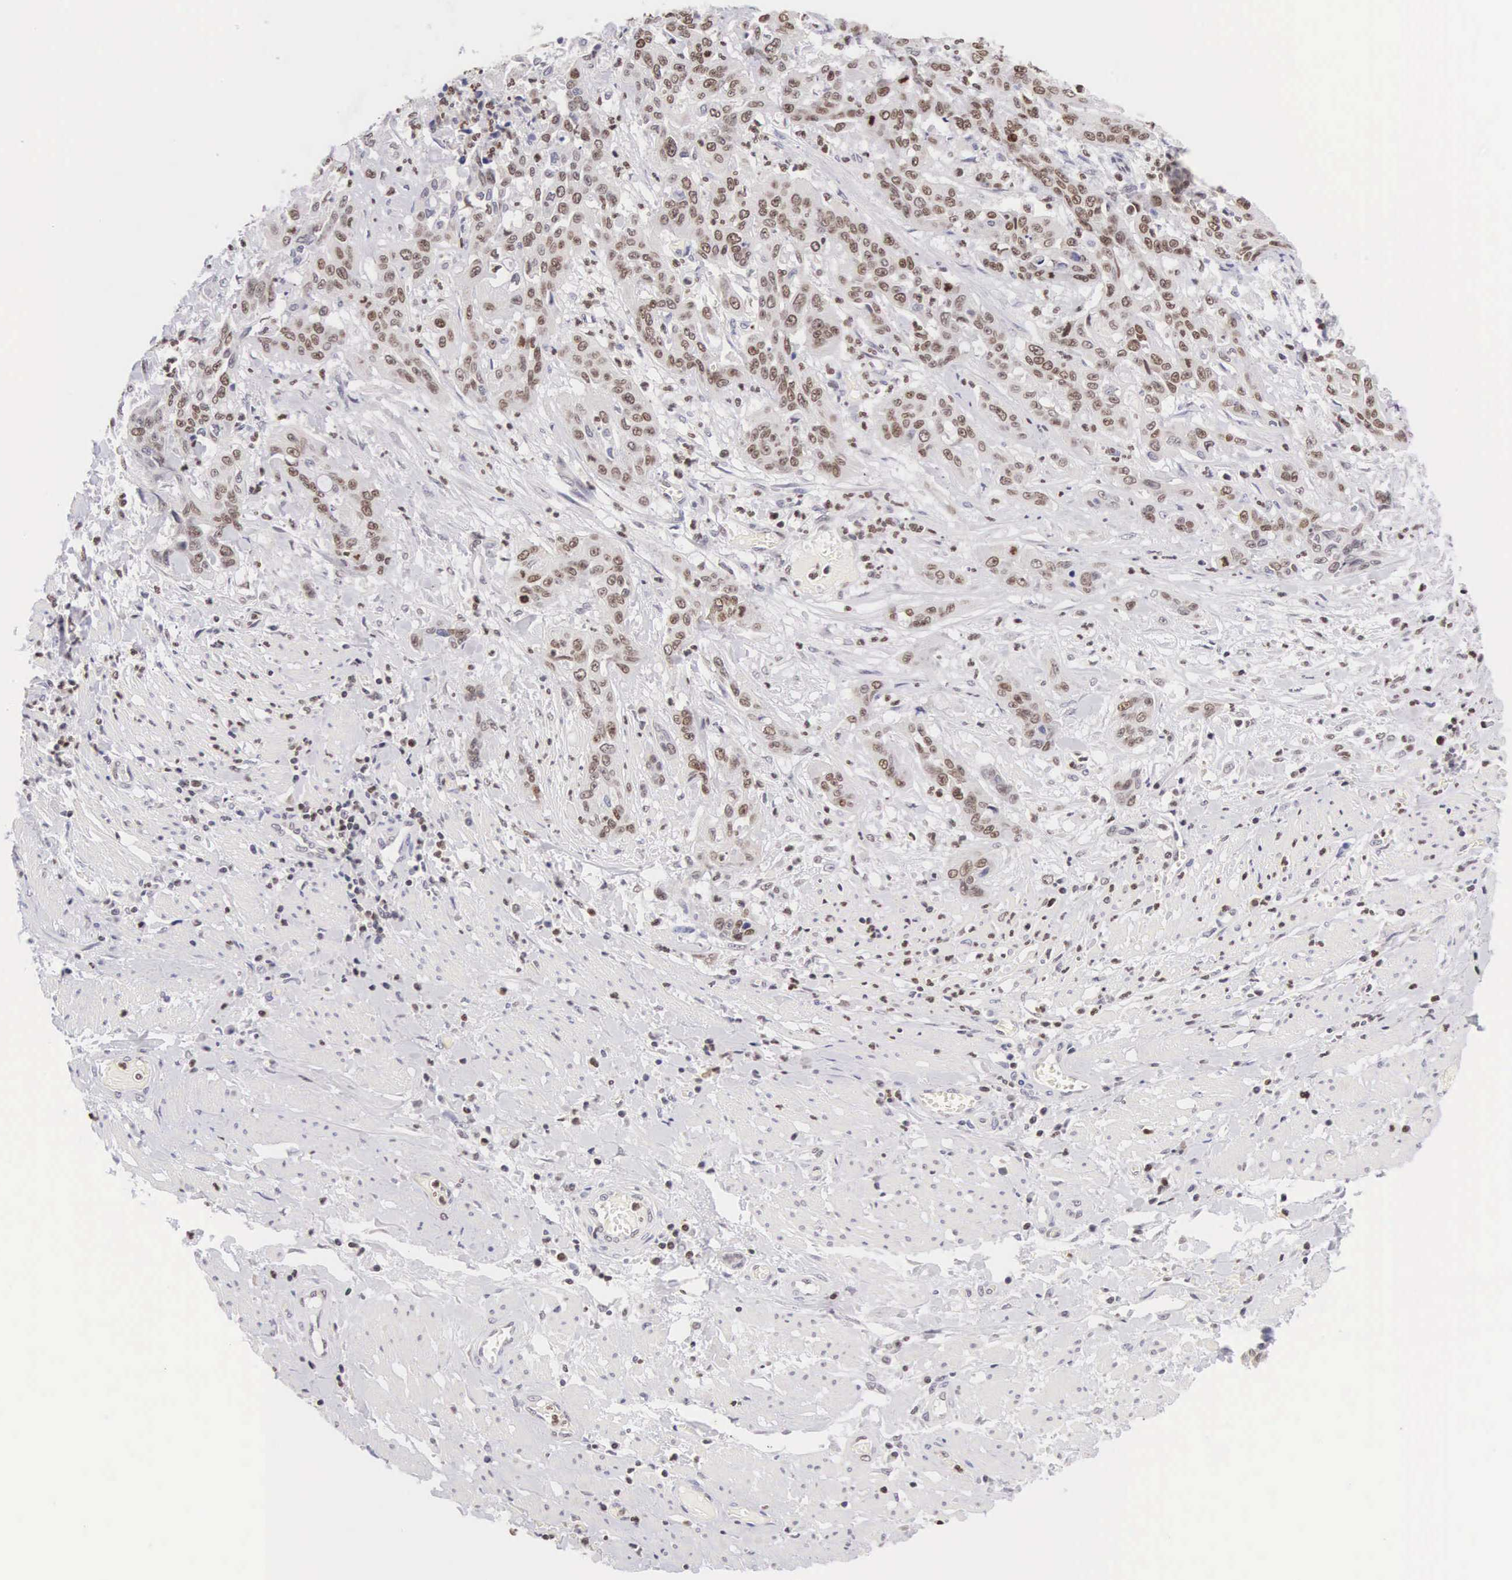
{"staining": {"intensity": "moderate", "quantity": ">75%", "location": "nuclear"}, "tissue": "cervical cancer", "cell_type": "Tumor cells", "image_type": "cancer", "snomed": [{"axis": "morphology", "description": "Squamous cell carcinoma, NOS"}, {"axis": "topography", "description": "Cervix"}], "caption": "A medium amount of moderate nuclear staining is seen in approximately >75% of tumor cells in cervical cancer (squamous cell carcinoma) tissue. (Brightfield microscopy of DAB IHC at high magnification).", "gene": "VRK1", "patient": {"sex": "female", "age": 41}}